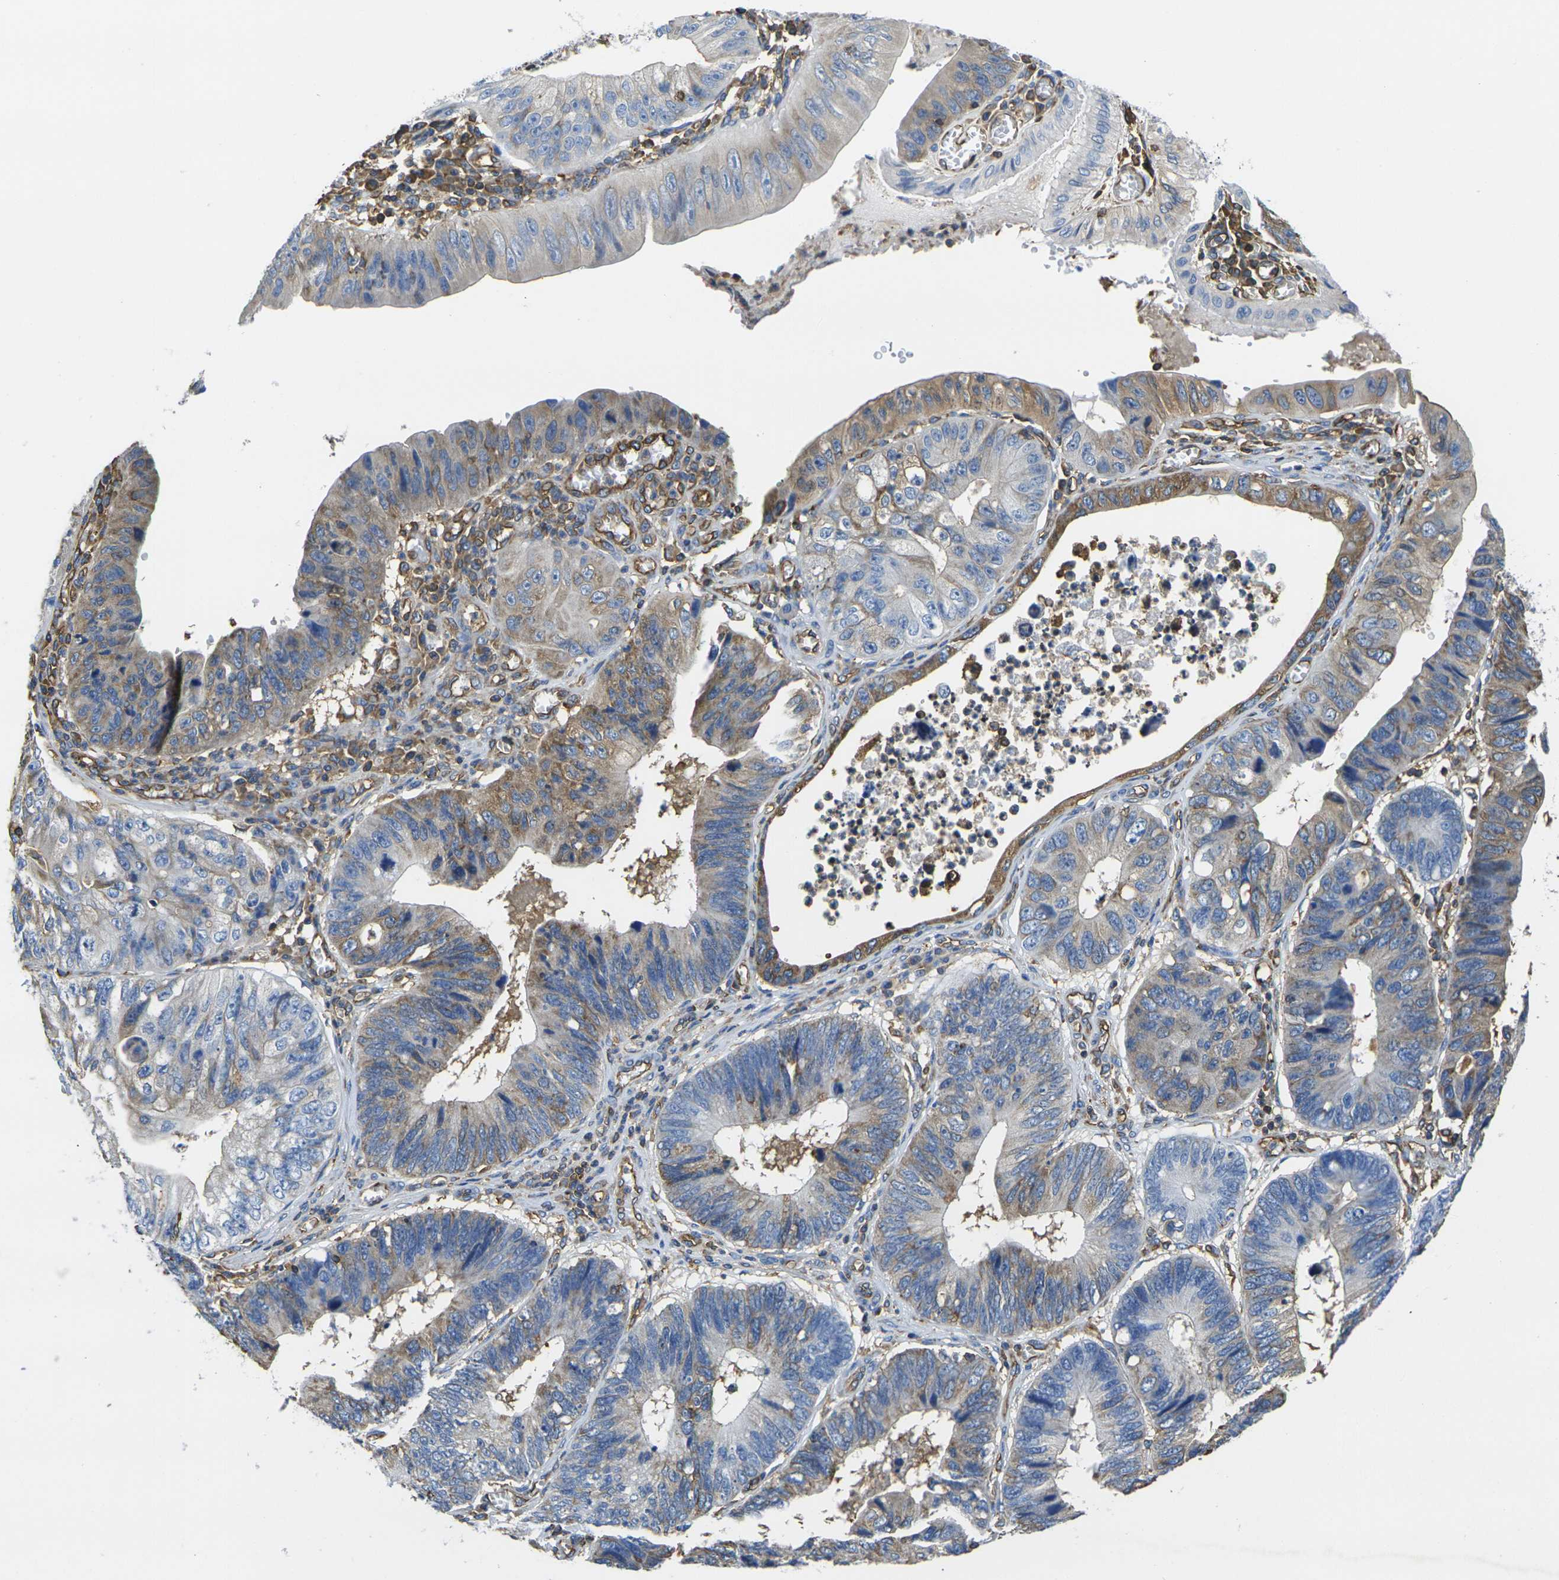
{"staining": {"intensity": "moderate", "quantity": "25%-75%", "location": "cytoplasmic/membranous"}, "tissue": "stomach cancer", "cell_type": "Tumor cells", "image_type": "cancer", "snomed": [{"axis": "morphology", "description": "Adenocarcinoma, NOS"}, {"axis": "topography", "description": "Stomach"}], "caption": "Moderate cytoplasmic/membranous expression is identified in approximately 25%-75% of tumor cells in stomach adenocarcinoma.", "gene": "FAM110D", "patient": {"sex": "male", "age": 59}}